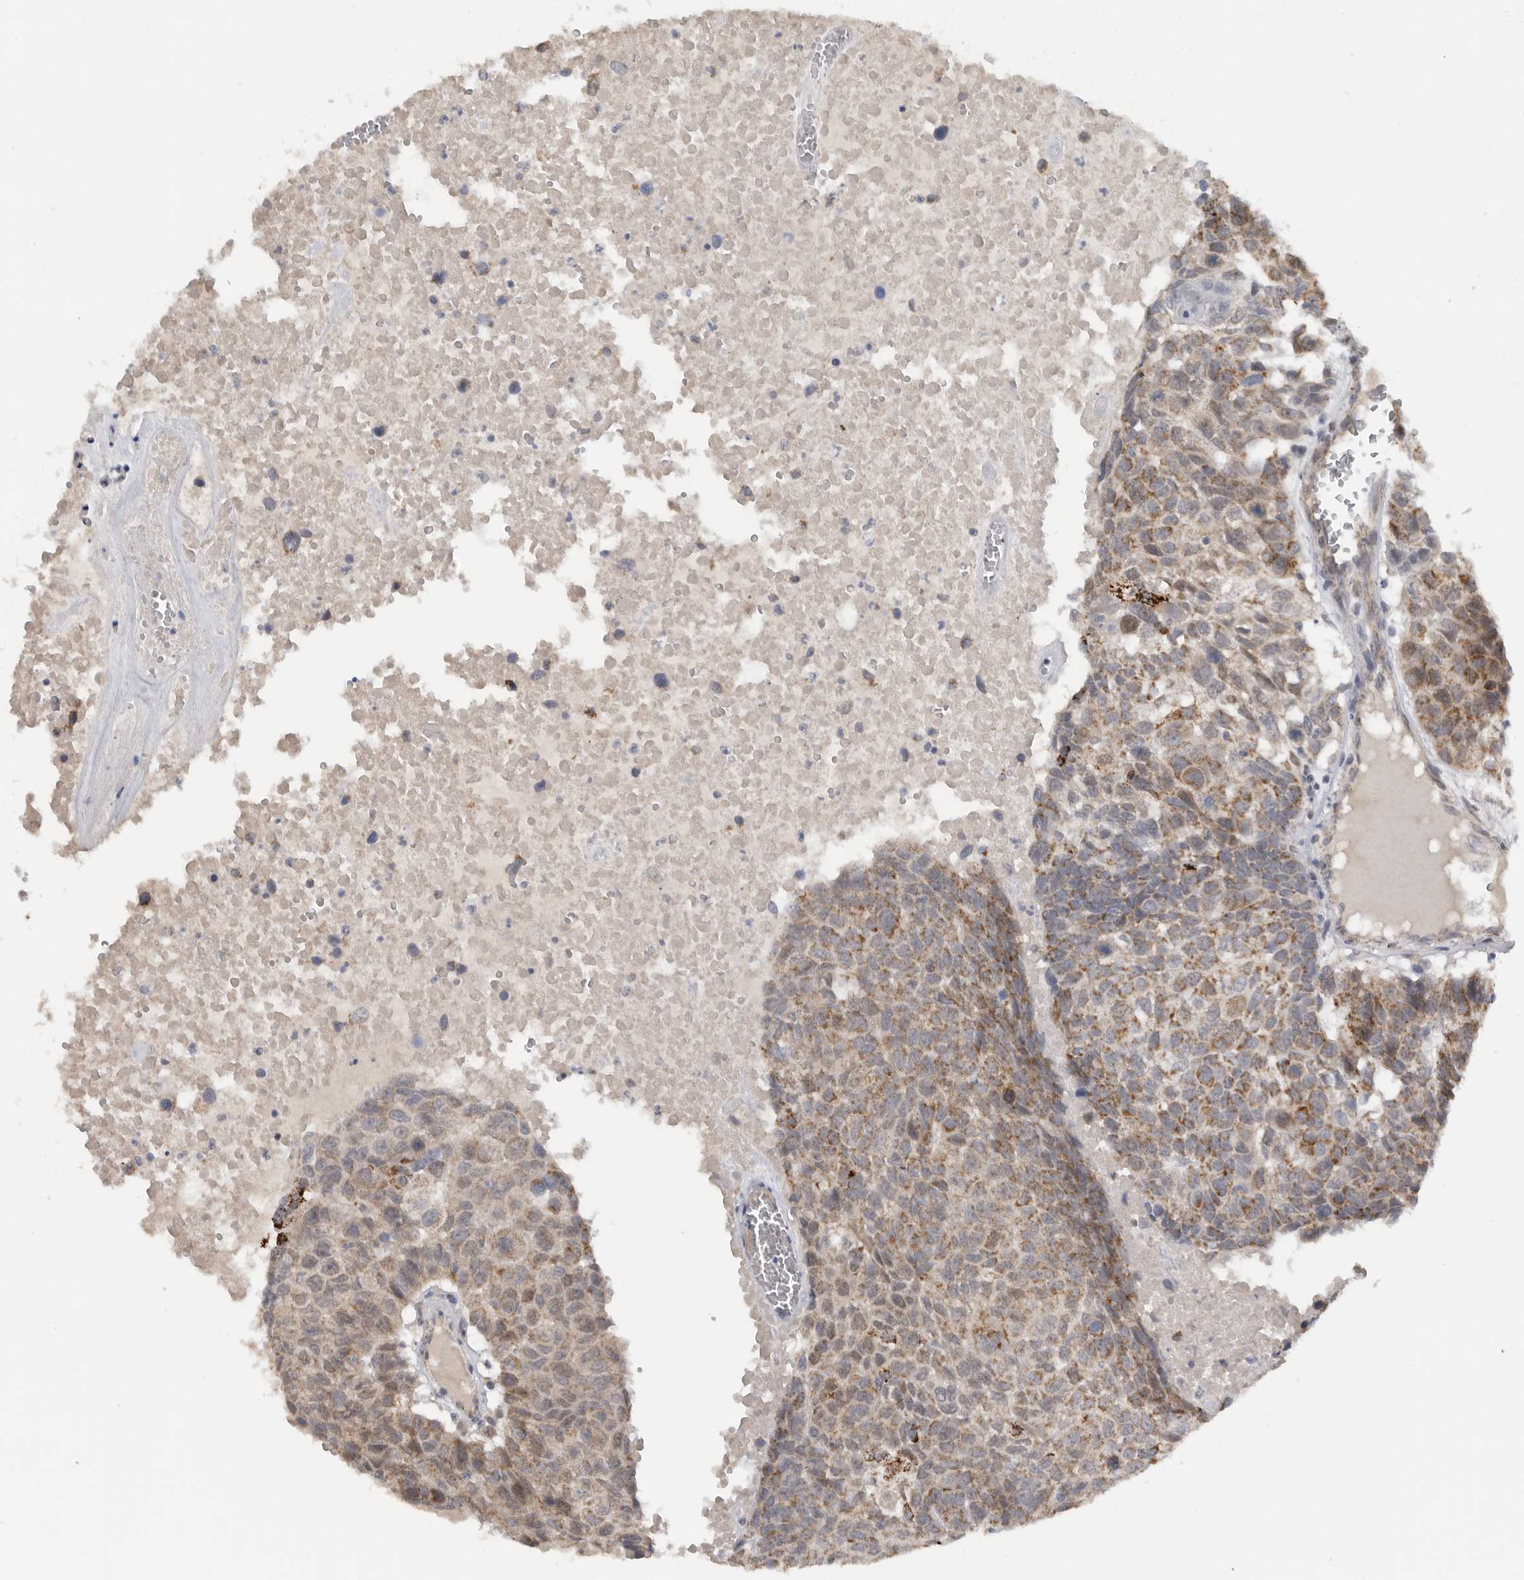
{"staining": {"intensity": "moderate", "quantity": ">75%", "location": "cytoplasmic/membranous"}, "tissue": "head and neck cancer", "cell_type": "Tumor cells", "image_type": "cancer", "snomed": [{"axis": "morphology", "description": "Squamous cell carcinoma, NOS"}, {"axis": "topography", "description": "Head-Neck"}], "caption": "Head and neck cancer (squamous cell carcinoma) stained with DAB immunohistochemistry displays medium levels of moderate cytoplasmic/membranous expression in about >75% of tumor cells.", "gene": "DYRK2", "patient": {"sex": "male", "age": 66}}